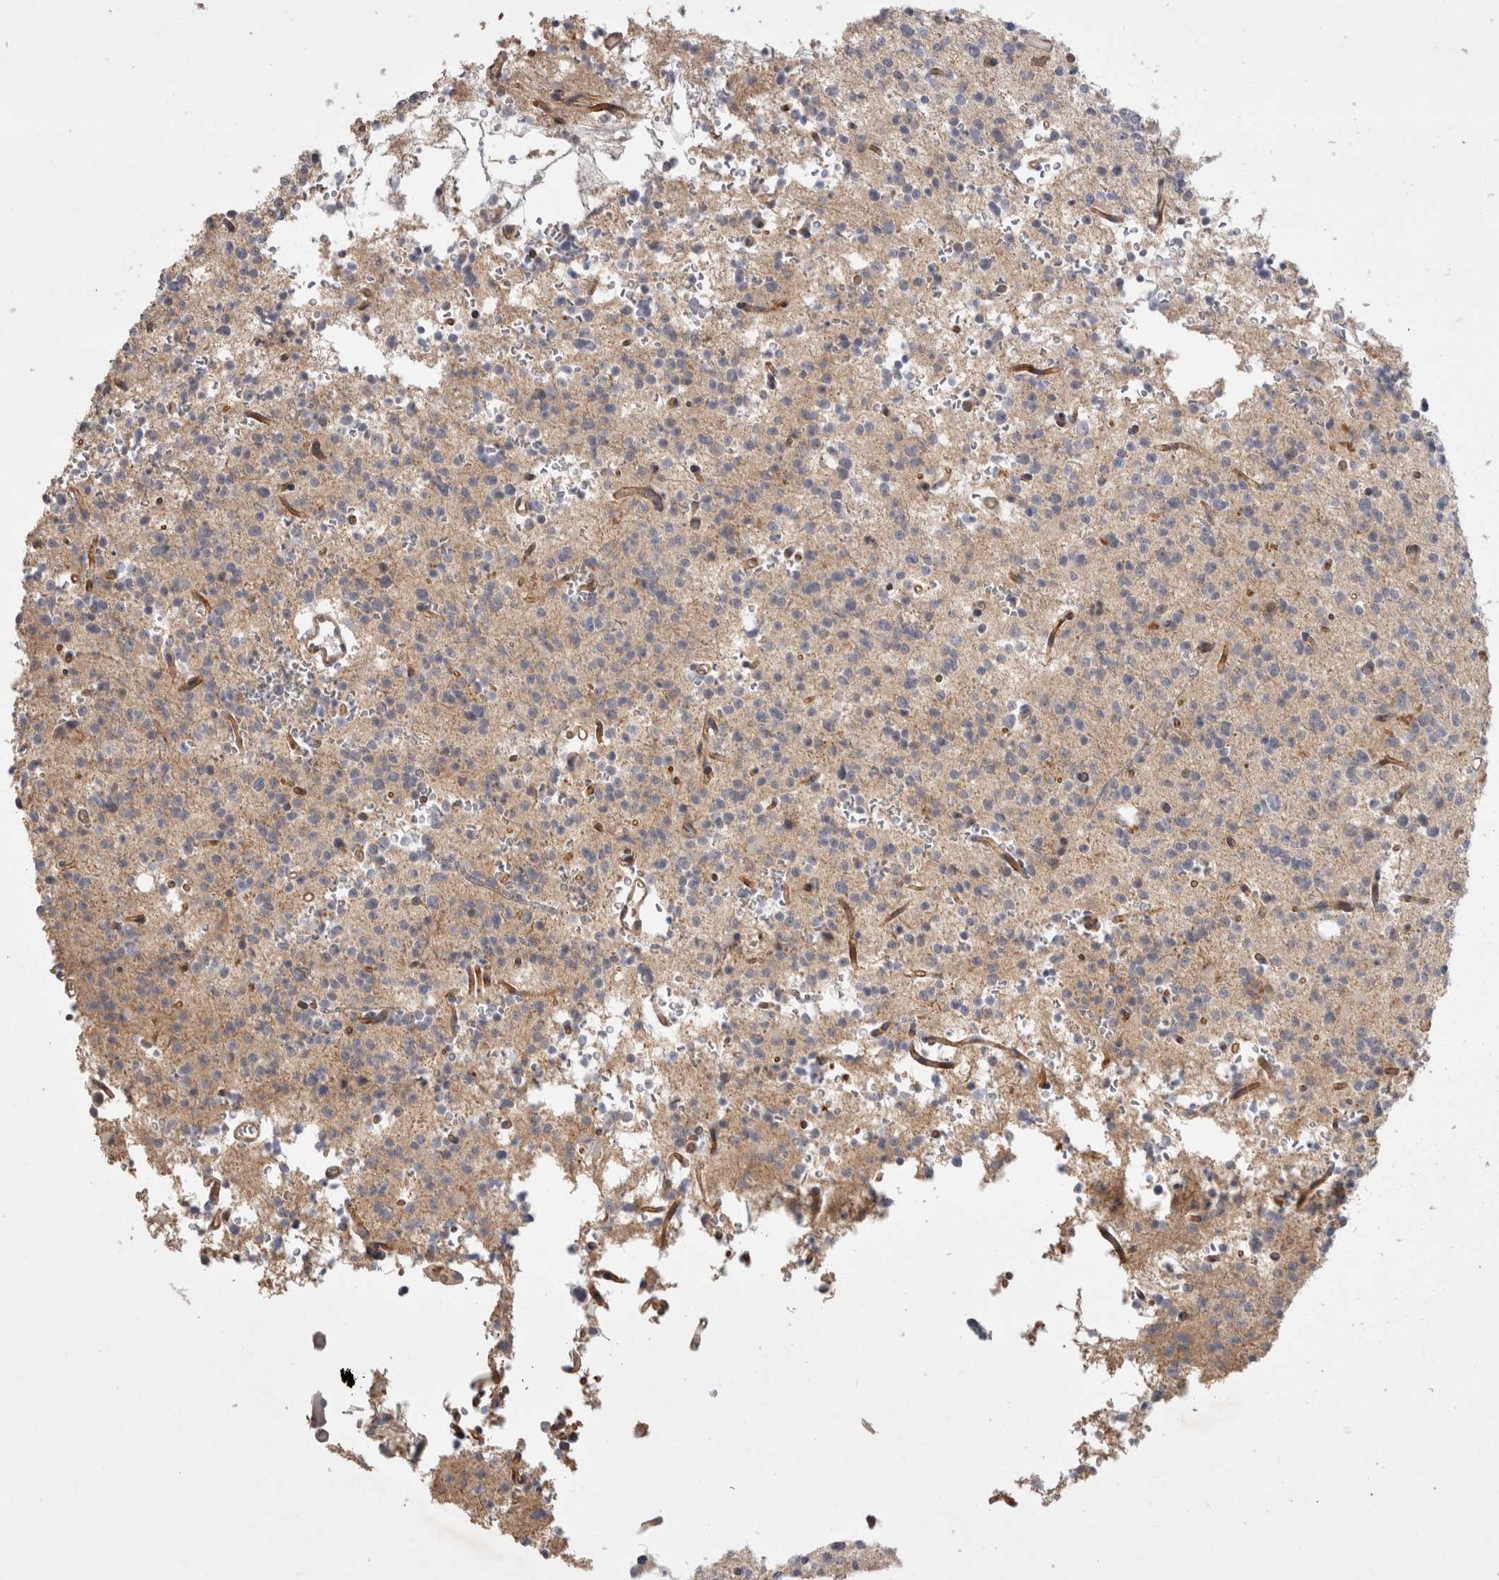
{"staining": {"intensity": "negative", "quantity": "none", "location": "none"}, "tissue": "glioma", "cell_type": "Tumor cells", "image_type": "cancer", "snomed": [{"axis": "morphology", "description": "Glioma, malignant, High grade"}, {"axis": "topography", "description": "Brain"}], "caption": "This image is of malignant high-grade glioma stained with immunohistochemistry to label a protein in brown with the nuclei are counter-stained blue. There is no positivity in tumor cells.", "gene": "CERS3", "patient": {"sex": "female", "age": 62}}